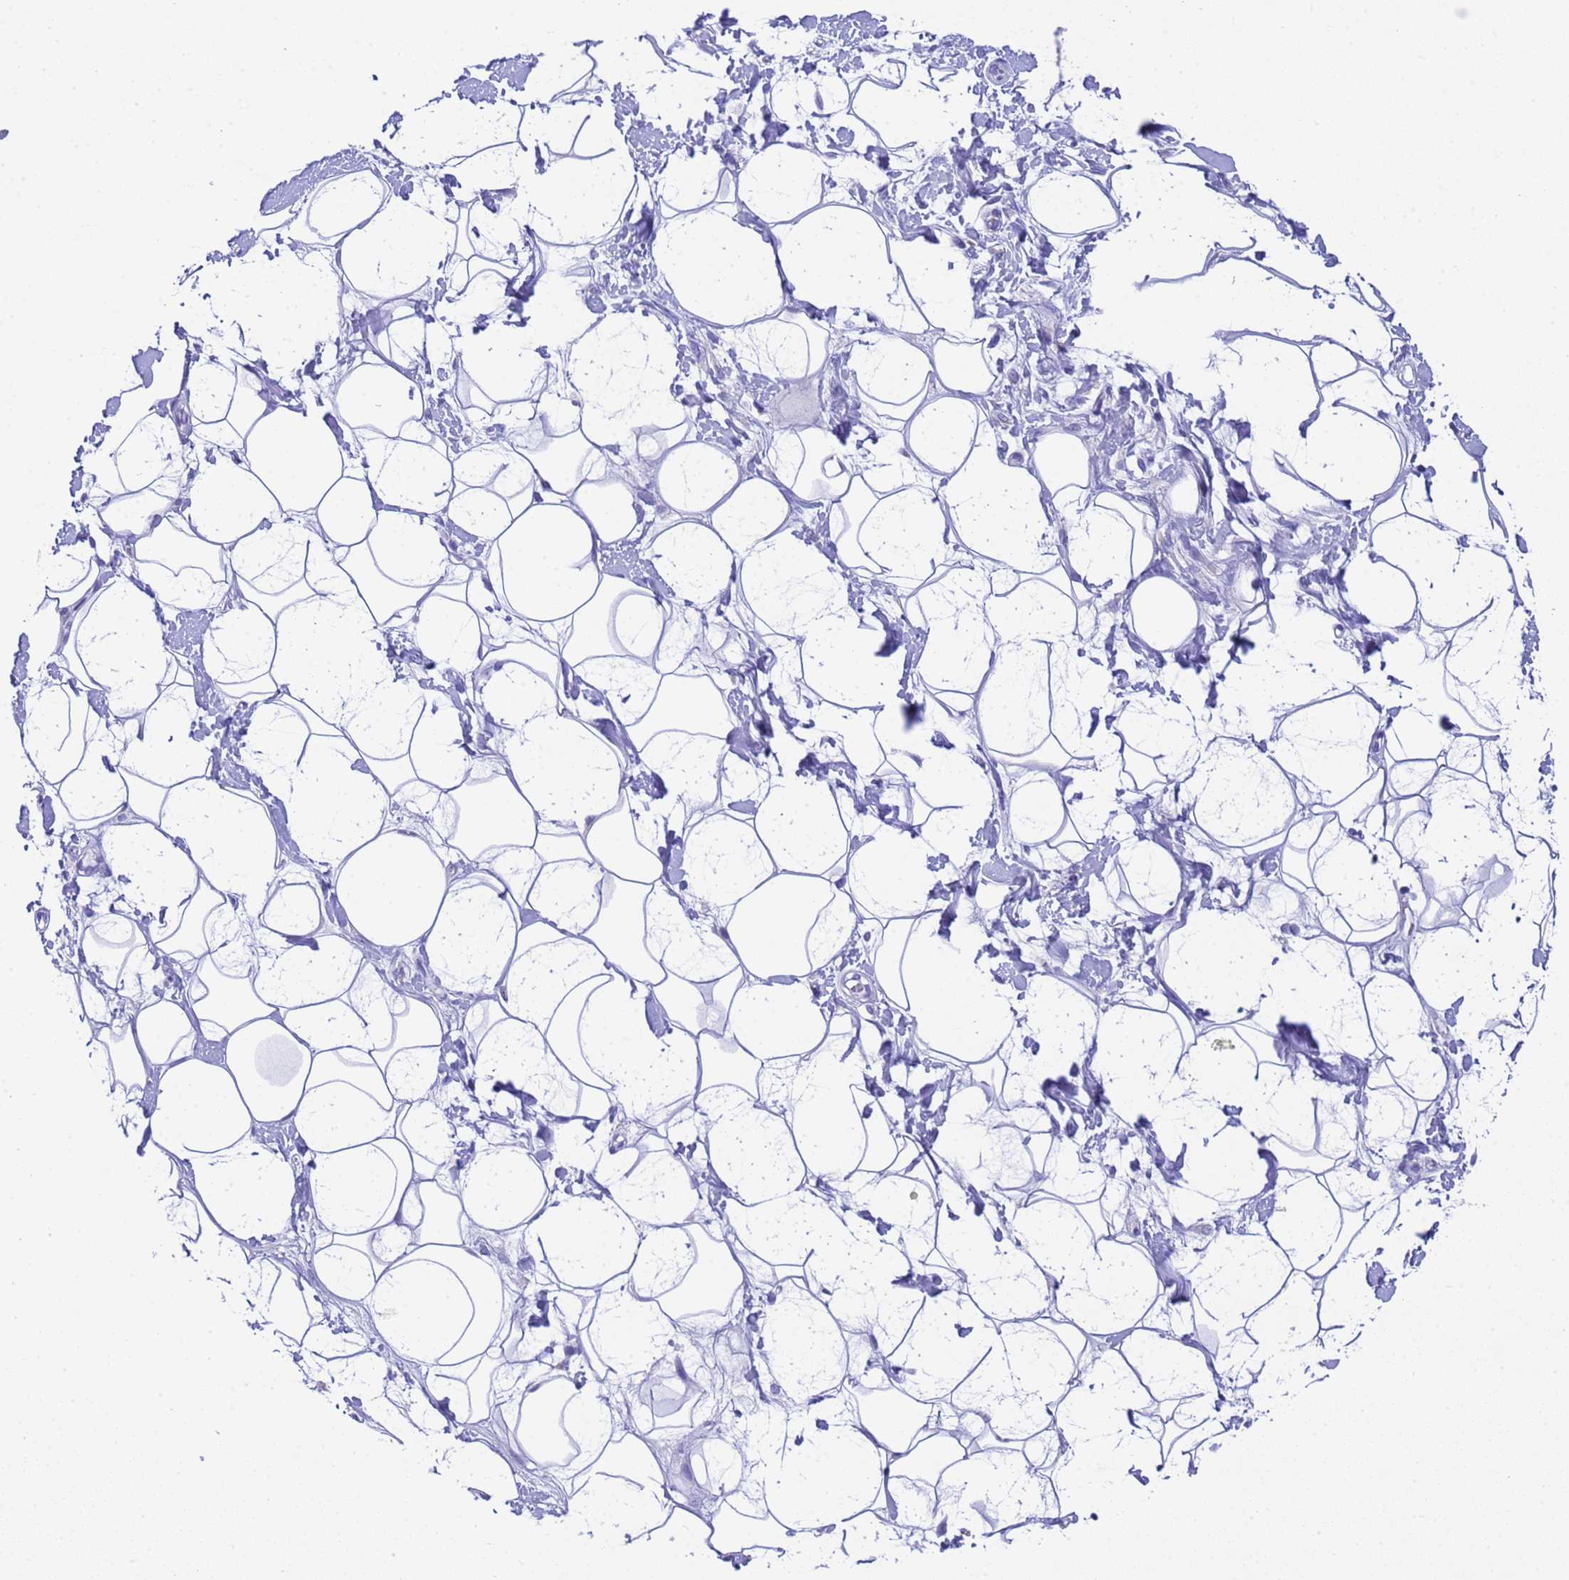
{"staining": {"intensity": "negative", "quantity": "none", "location": "none"}, "tissue": "adipose tissue", "cell_type": "Adipocytes", "image_type": "normal", "snomed": [{"axis": "morphology", "description": "Normal tissue, NOS"}, {"axis": "topography", "description": "Breast"}], "caption": "Adipocytes show no significant positivity in unremarkable adipose tissue.", "gene": "USP38", "patient": {"sex": "female", "age": 26}}